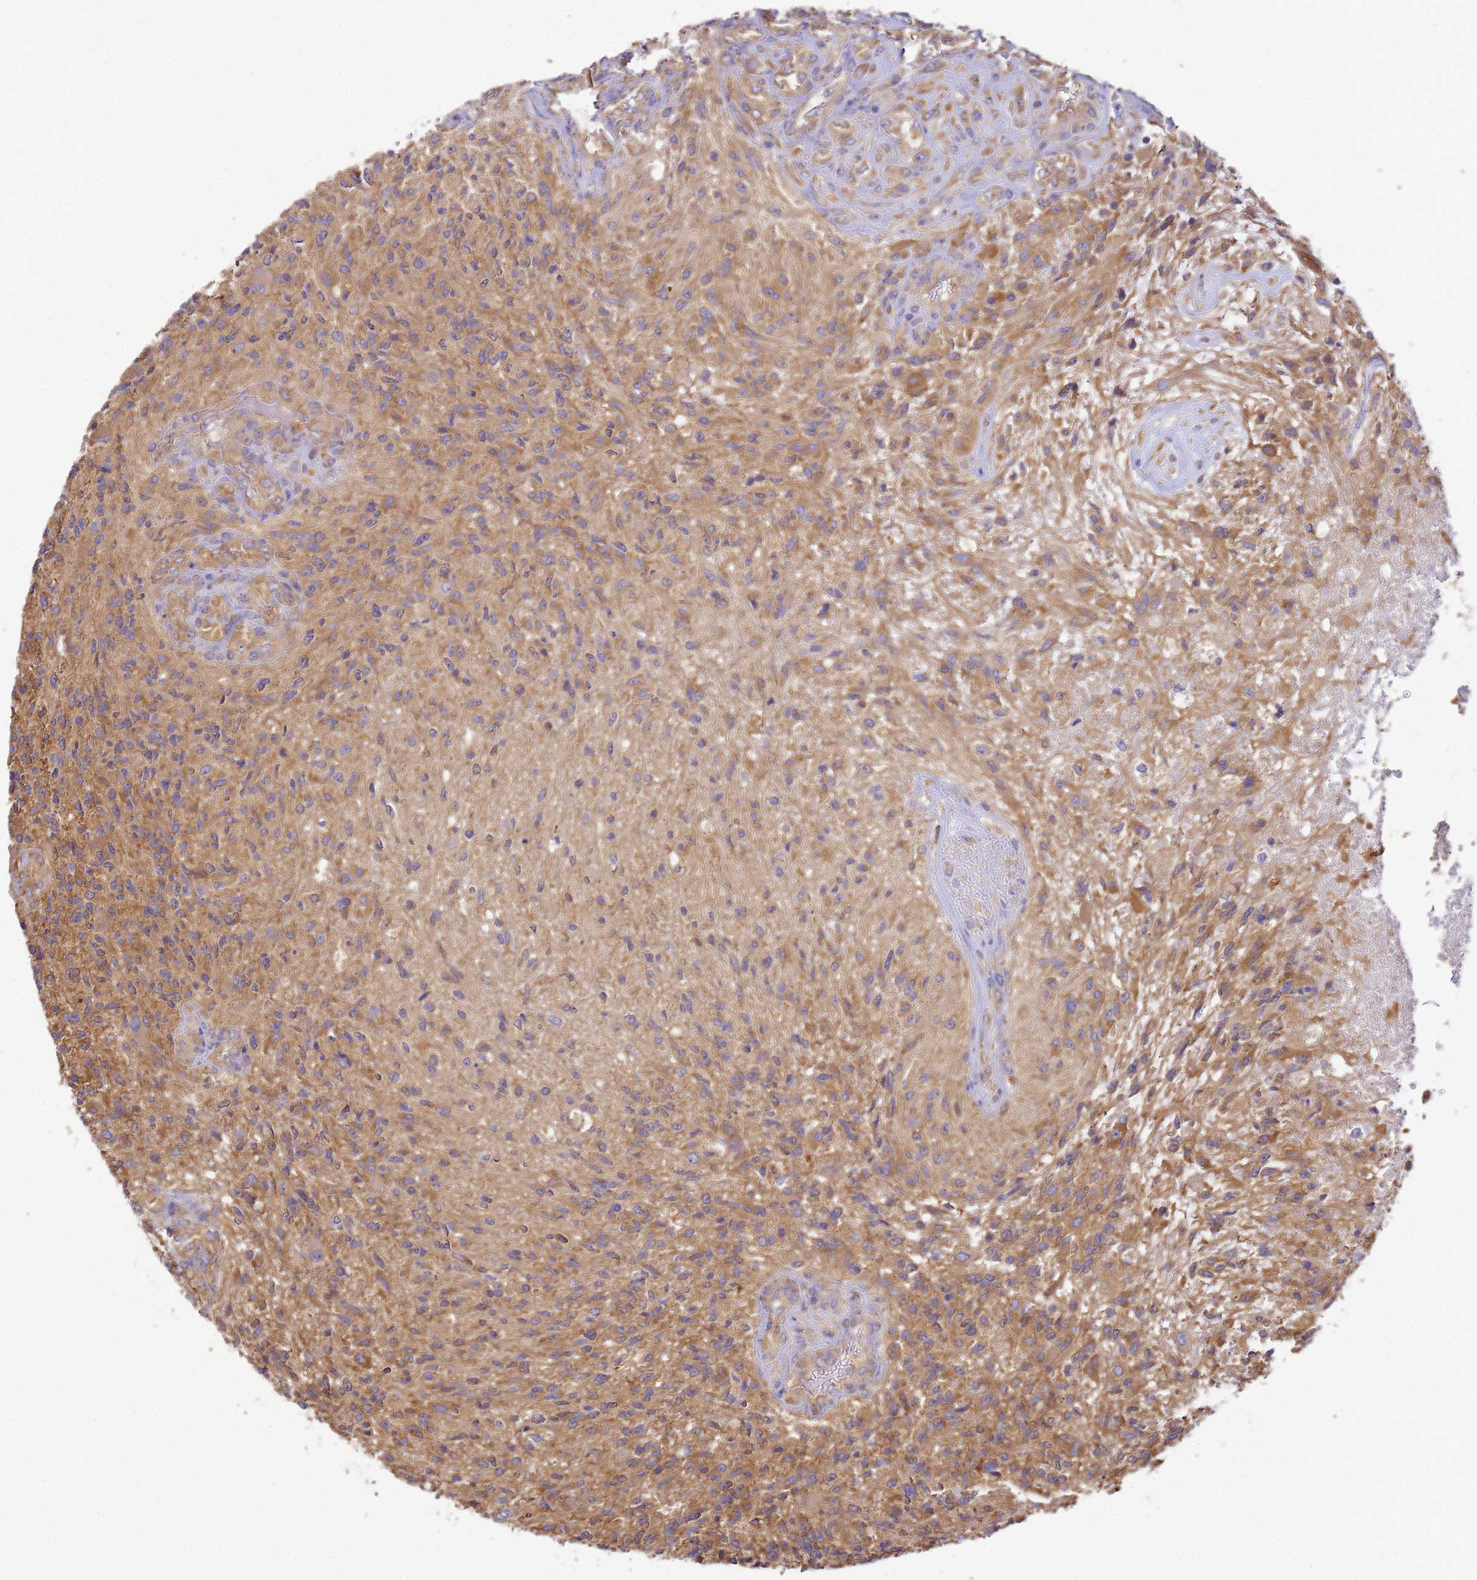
{"staining": {"intensity": "moderate", "quantity": ">75%", "location": "cytoplasmic/membranous"}, "tissue": "glioma", "cell_type": "Tumor cells", "image_type": "cancer", "snomed": [{"axis": "morphology", "description": "Glioma, malignant, High grade"}, {"axis": "topography", "description": "Brain"}], "caption": "A micrograph of human malignant high-grade glioma stained for a protein demonstrates moderate cytoplasmic/membranous brown staining in tumor cells.", "gene": "NARS1", "patient": {"sex": "male", "age": 56}}